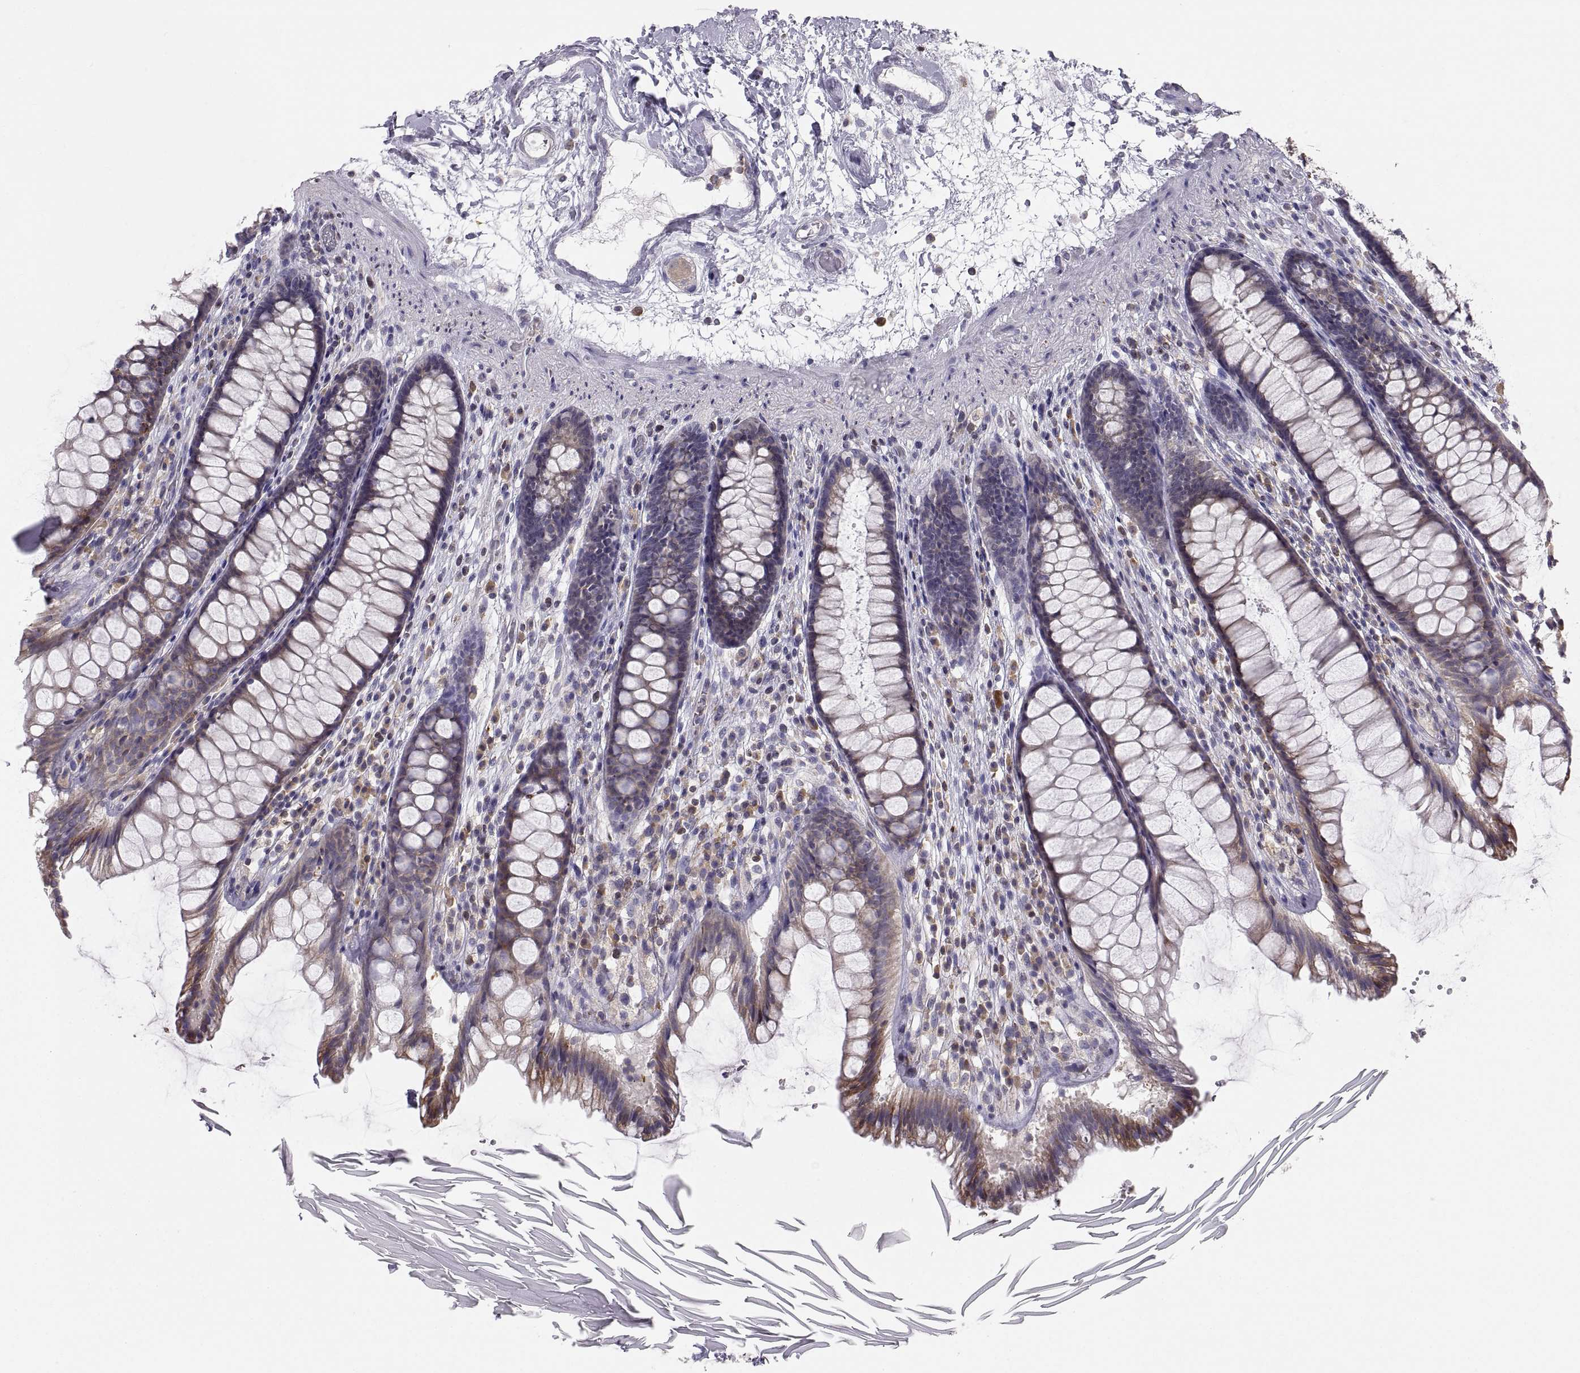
{"staining": {"intensity": "moderate", "quantity": "<25%", "location": "cytoplasmic/membranous"}, "tissue": "rectum", "cell_type": "Glandular cells", "image_type": "normal", "snomed": [{"axis": "morphology", "description": "Normal tissue, NOS"}, {"axis": "topography", "description": "Rectum"}], "caption": "Normal rectum displays moderate cytoplasmic/membranous staining in about <25% of glandular cells (DAB (3,3'-diaminobenzidine) IHC with brightfield microscopy, high magnification)..", "gene": "ERO1A", "patient": {"sex": "male", "age": 72}}